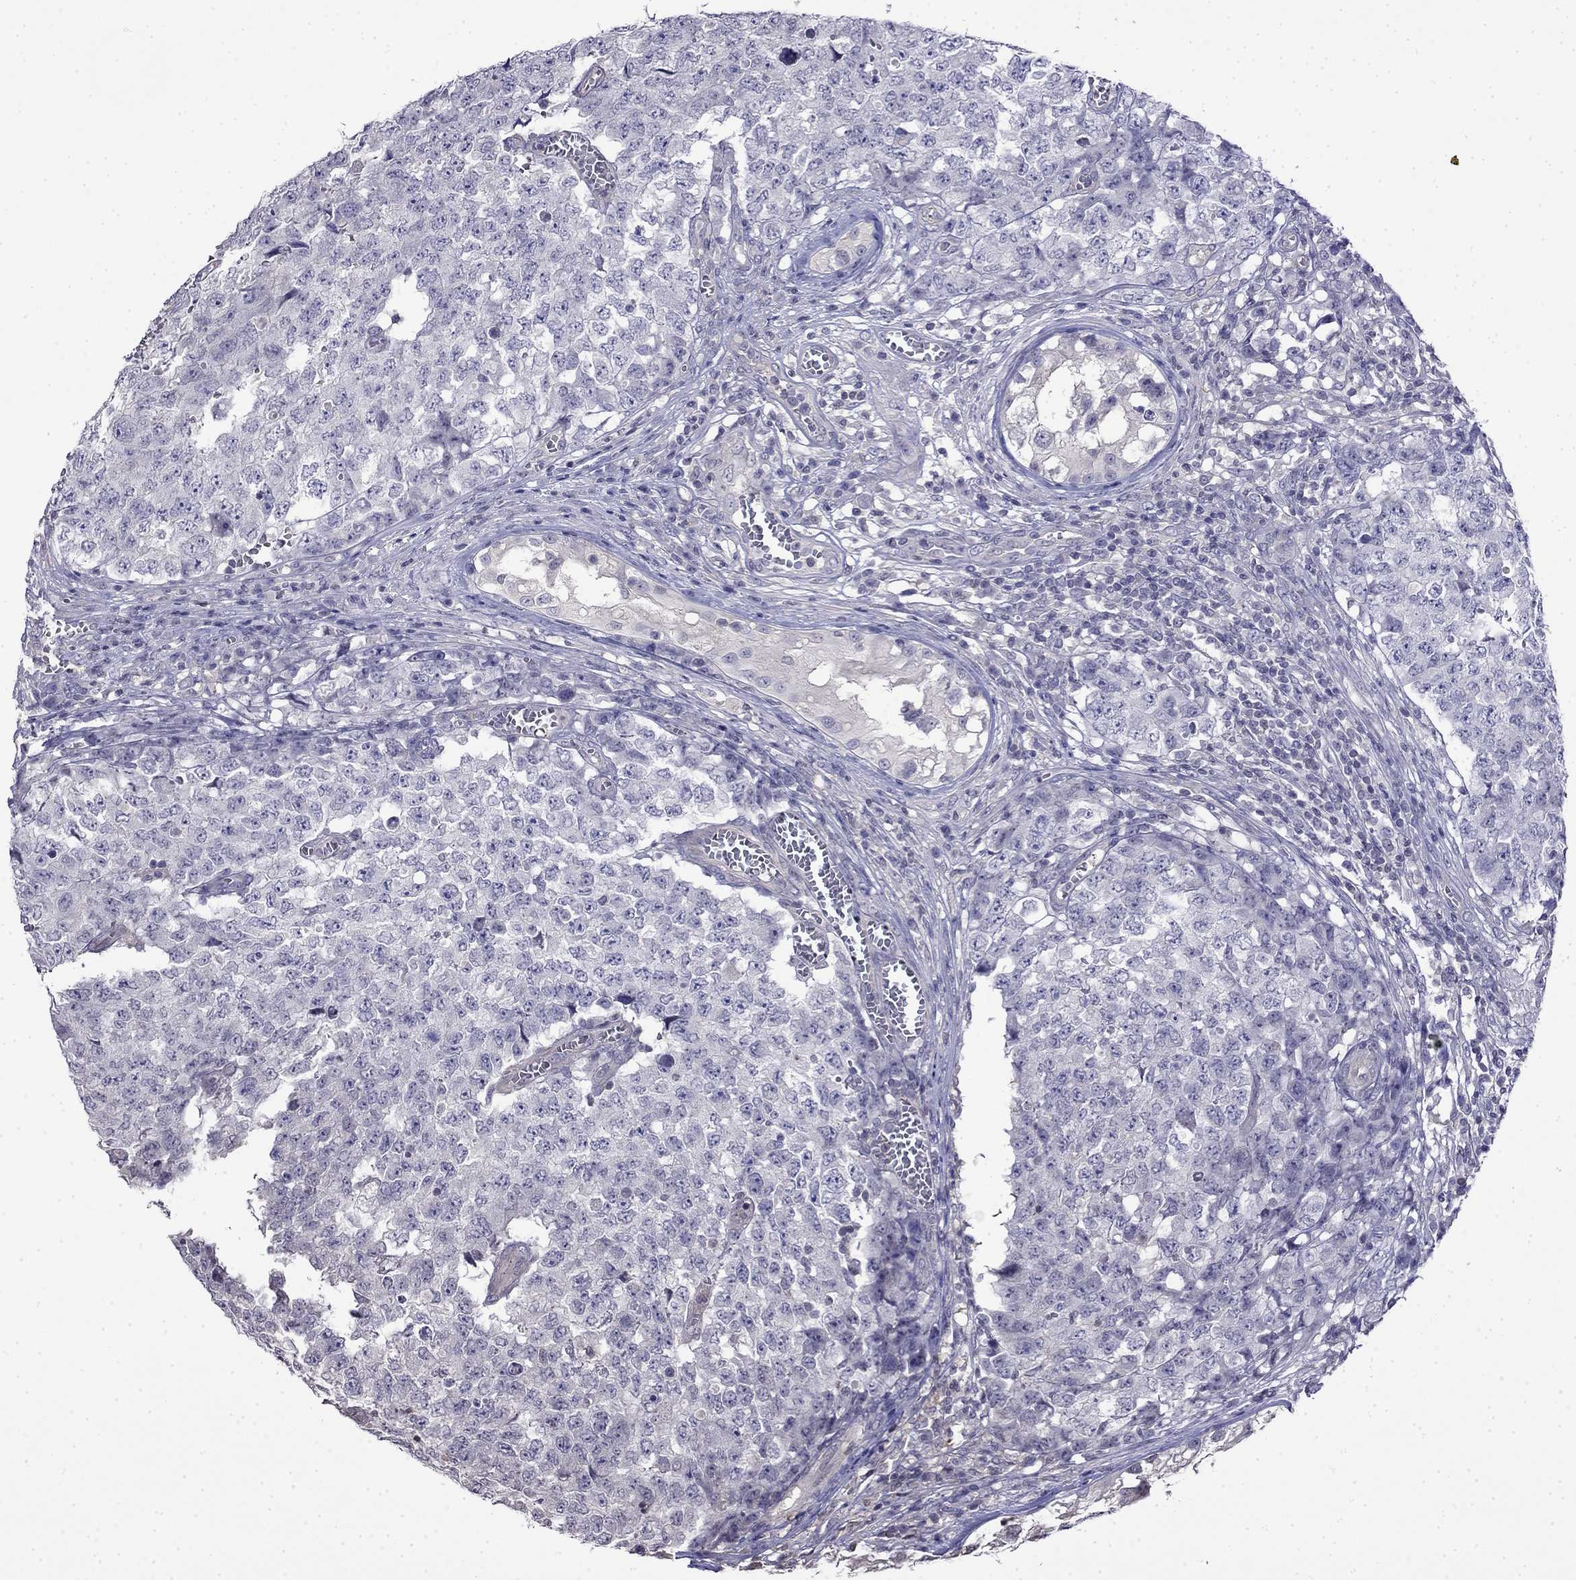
{"staining": {"intensity": "negative", "quantity": "none", "location": "none"}, "tissue": "testis cancer", "cell_type": "Tumor cells", "image_type": "cancer", "snomed": [{"axis": "morphology", "description": "Carcinoma, Embryonal, NOS"}, {"axis": "topography", "description": "Testis"}], "caption": "An IHC photomicrograph of testis cancer is shown. There is no staining in tumor cells of testis cancer.", "gene": "GUCA1B", "patient": {"sex": "male", "age": 23}}